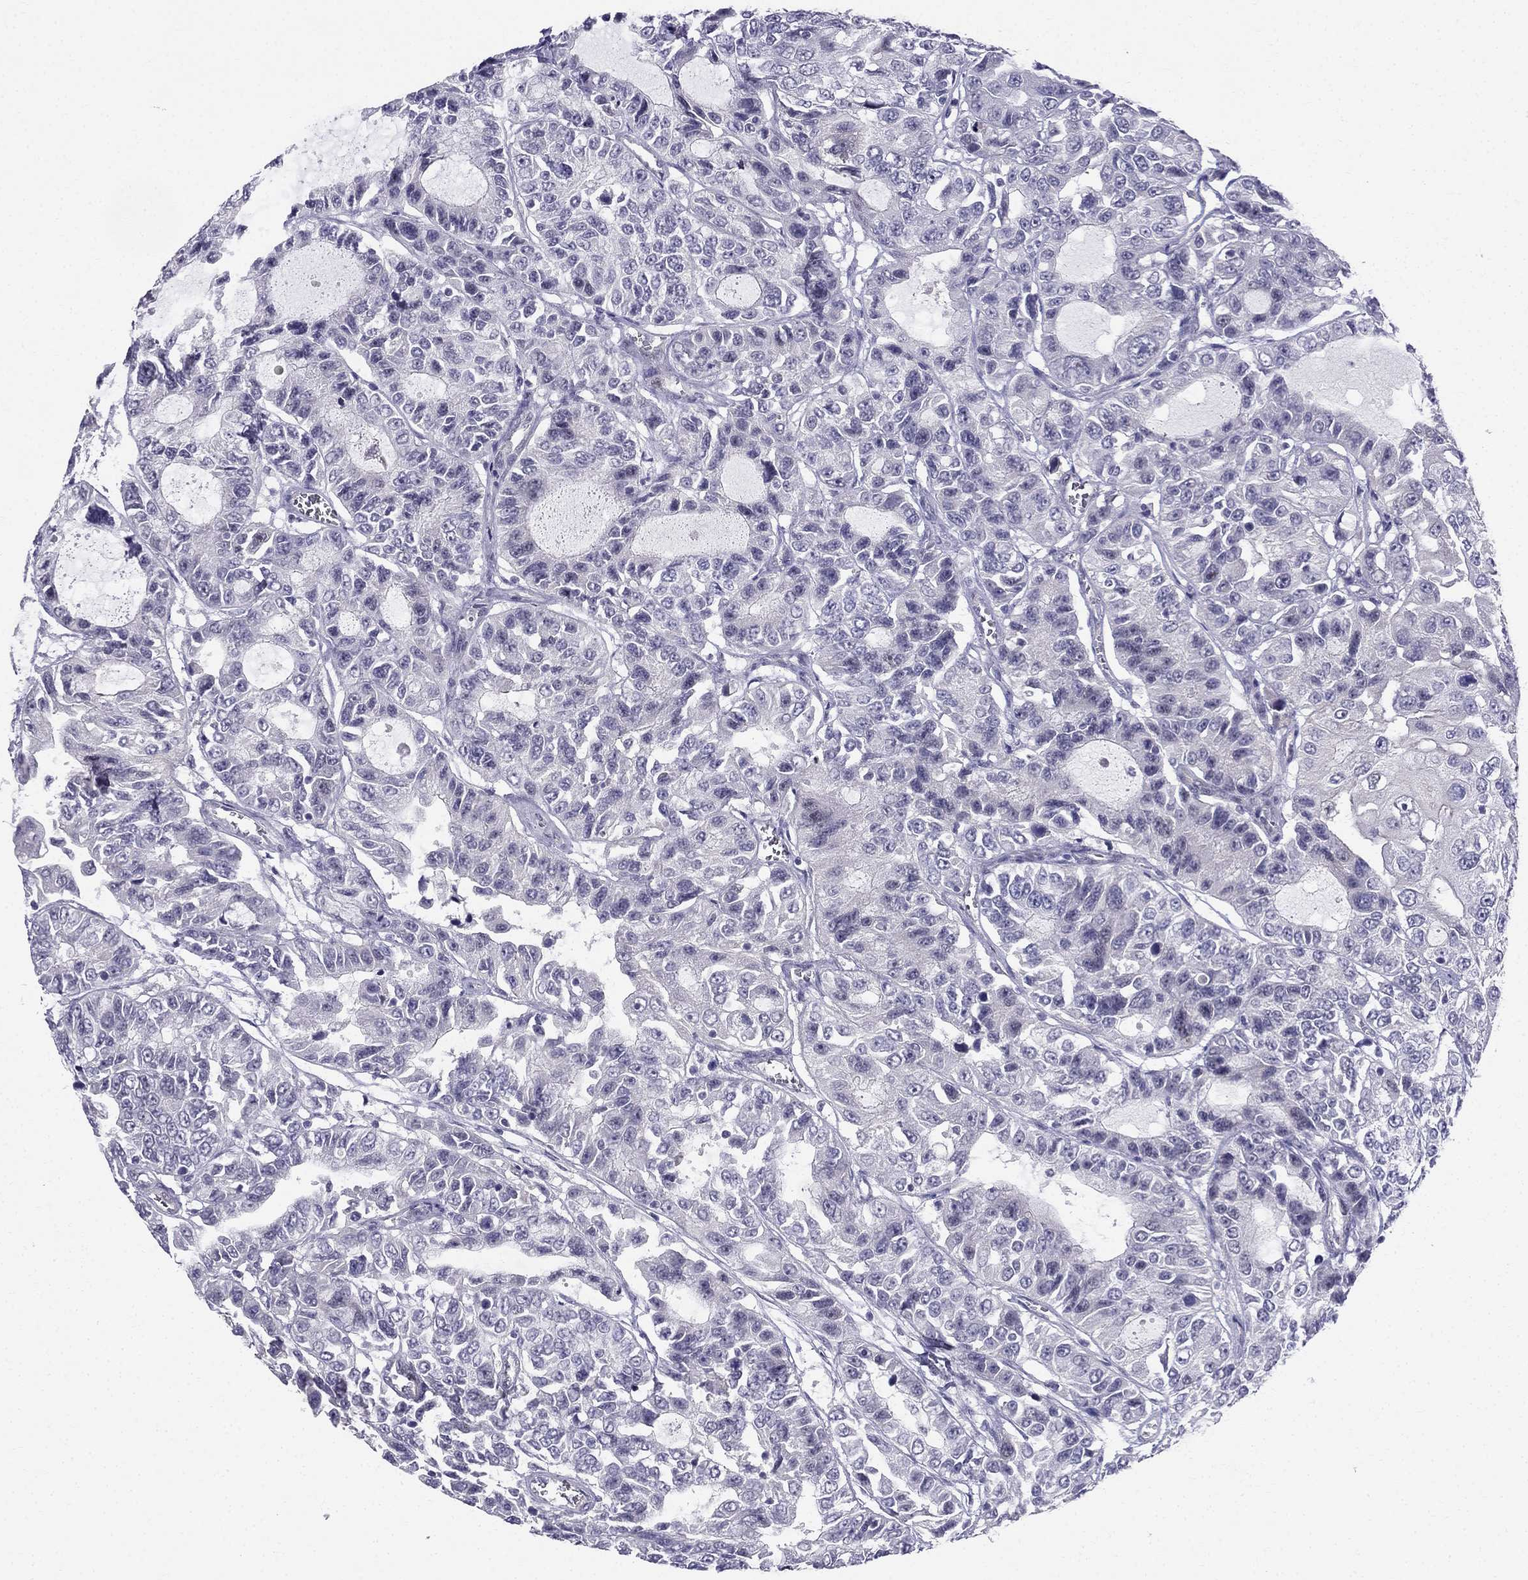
{"staining": {"intensity": "negative", "quantity": "none", "location": "none"}, "tissue": "urothelial cancer", "cell_type": "Tumor cells", "image_type": "cancer", "snomed": [{"axis": "morphology", "description": "Urothelial carcinoma, NOS"}, {"axis": "morphology", "description": "Urothelial carcinoma, High grade"}, {"axis": "topography", "description": "Urinary bladder"}], "caption": "IHC histopathology image of human urothelial cancer stained for a protein (brown), which shows no expression in tumor cells. (Brightfield microscopy of DAB (3,3'-diaminobenzidine) IHC at high magnification).", "gene": "BAG5", "patient": {"sex": "female", "age": 73}}